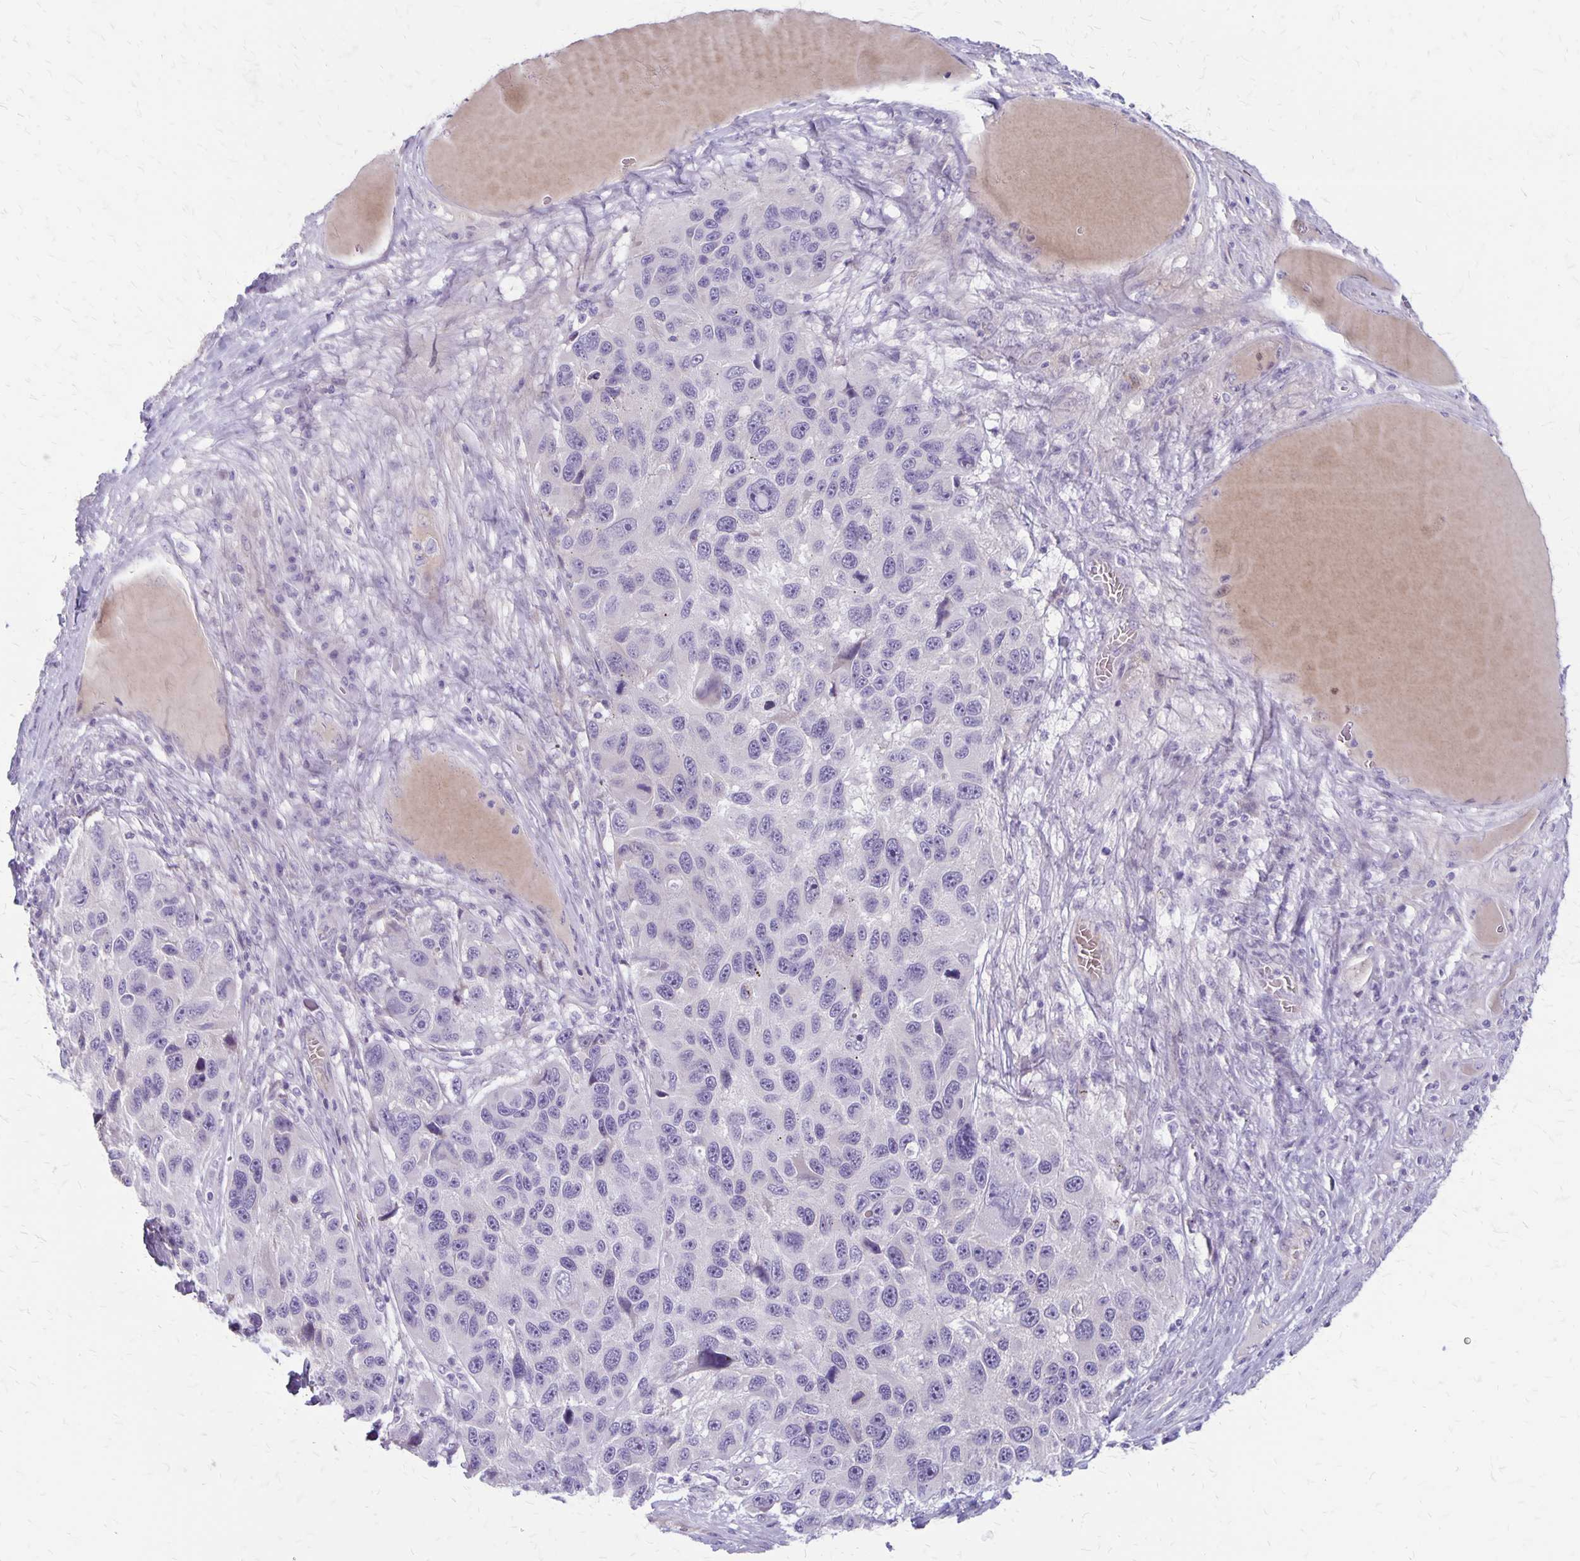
{"staining": {"intensity": "negative", "quantity": "none", "location": "none"}, "tissue": "melanoma", "cell_type": "Tumor cells", "image_type": "cancer", "snomed": [{"axis": "morphology", "description": "Malignant melanoma, NOS"}, {"axis": "topography", "description": "Skin"}], "caption": "The photomicrograph reveals no staining of tumor cells in malignant melanoma.", "gene": "HOMER1", "patient": {"sex": "male", "age": 53}}